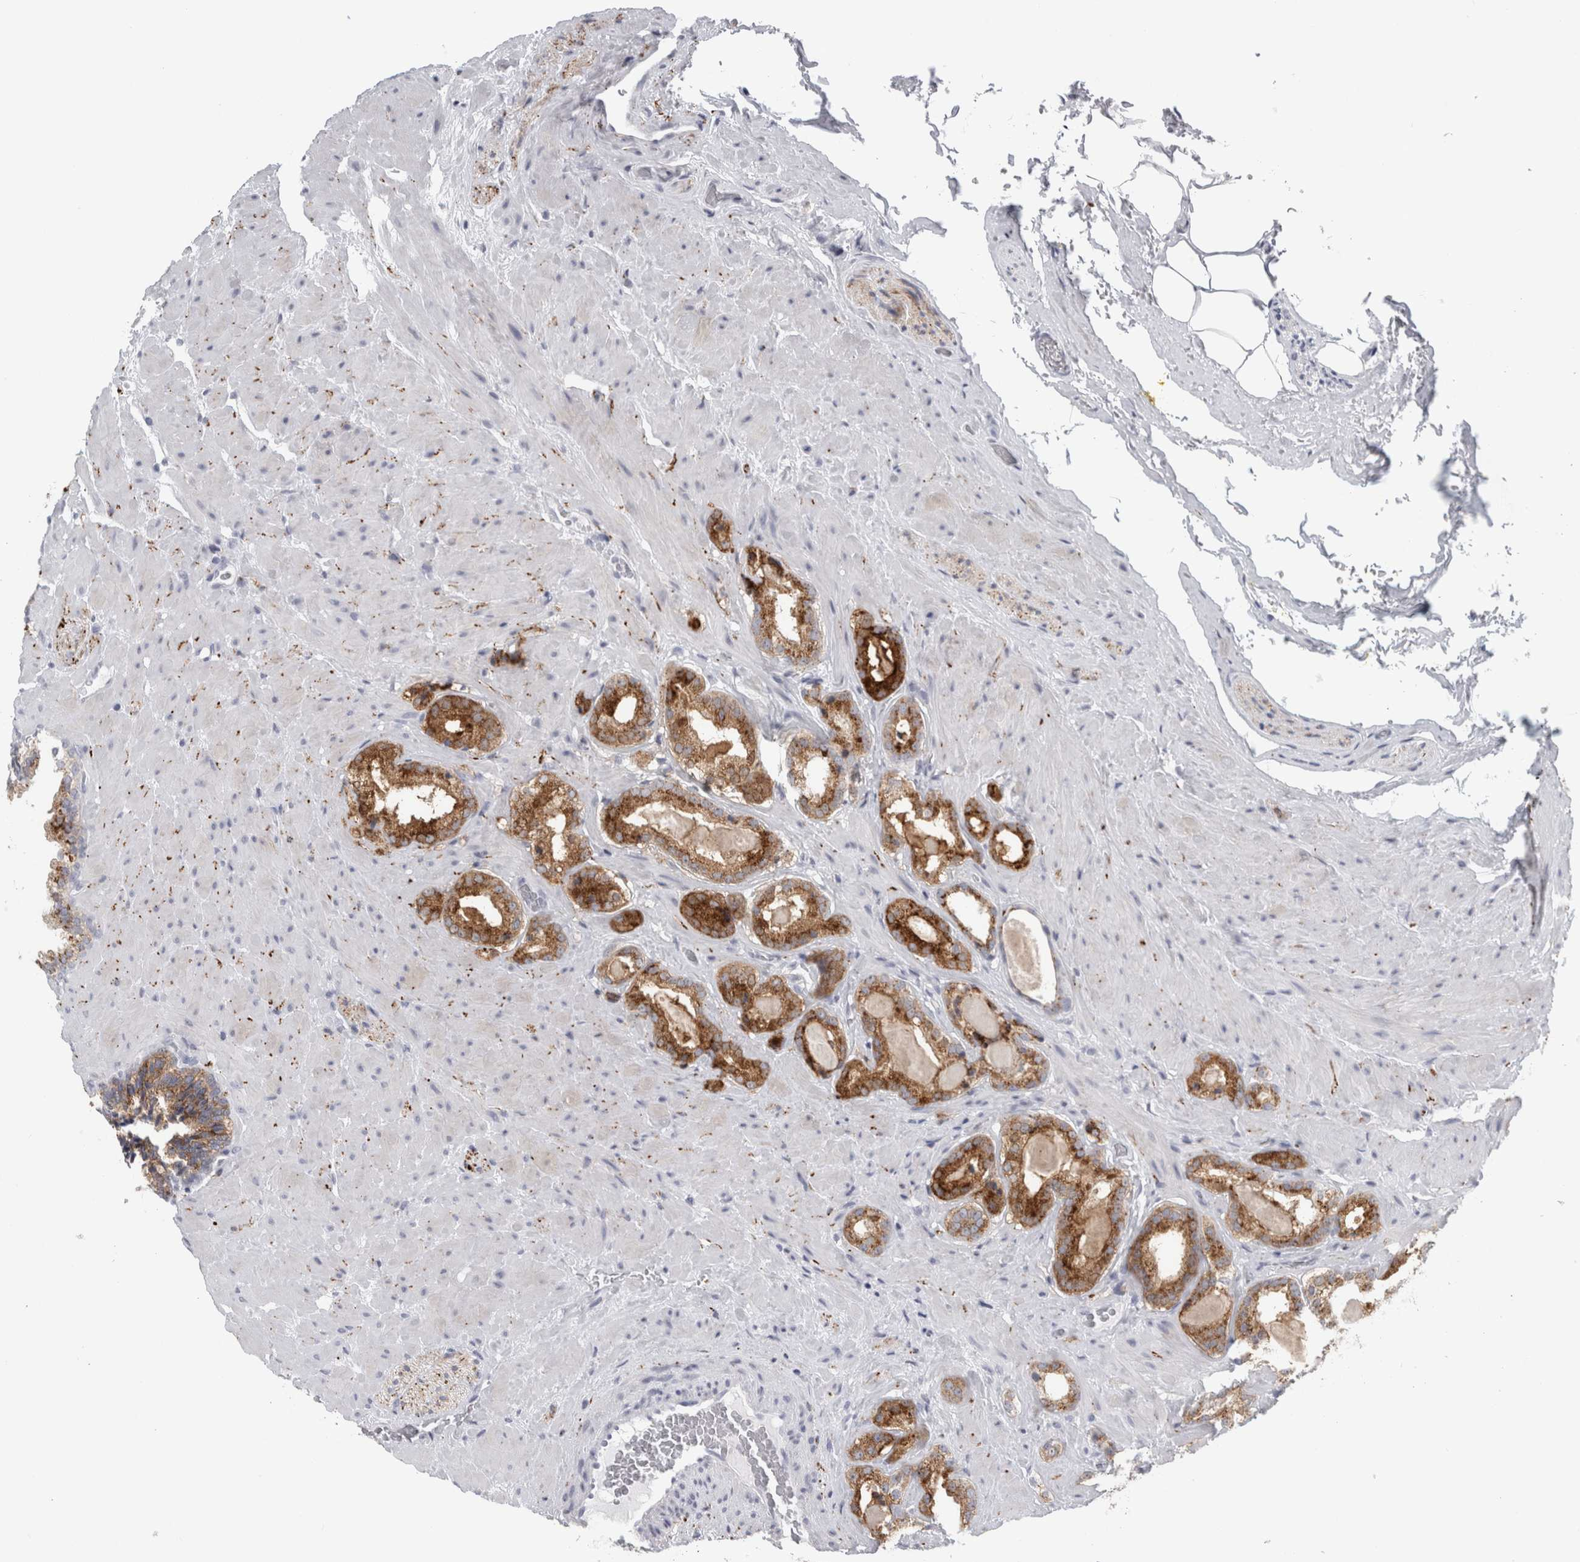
{"staining": {"intensity": "moderate", "quantity": ">75%", "location": "cytoplasmic/membranous"}, "tissue": "prostate cancer", "cell_type": "Tumor cells", "image_type": "cancer", "snomed": [{"axis": "morphology", "description": "Adenocarcinoma, High grade"}, {"axis": "topography", "description": "Prostate"}], "caption": "Immunohistochemistry (DAB (3,3'-diaminobenzidine)) staining of prostate cancer displays moderate cytoplasmic/membranous protein expression in about >75% of tumor cells.", "gene": "CPE", "patient": {"sex": "male", "age": 64}}